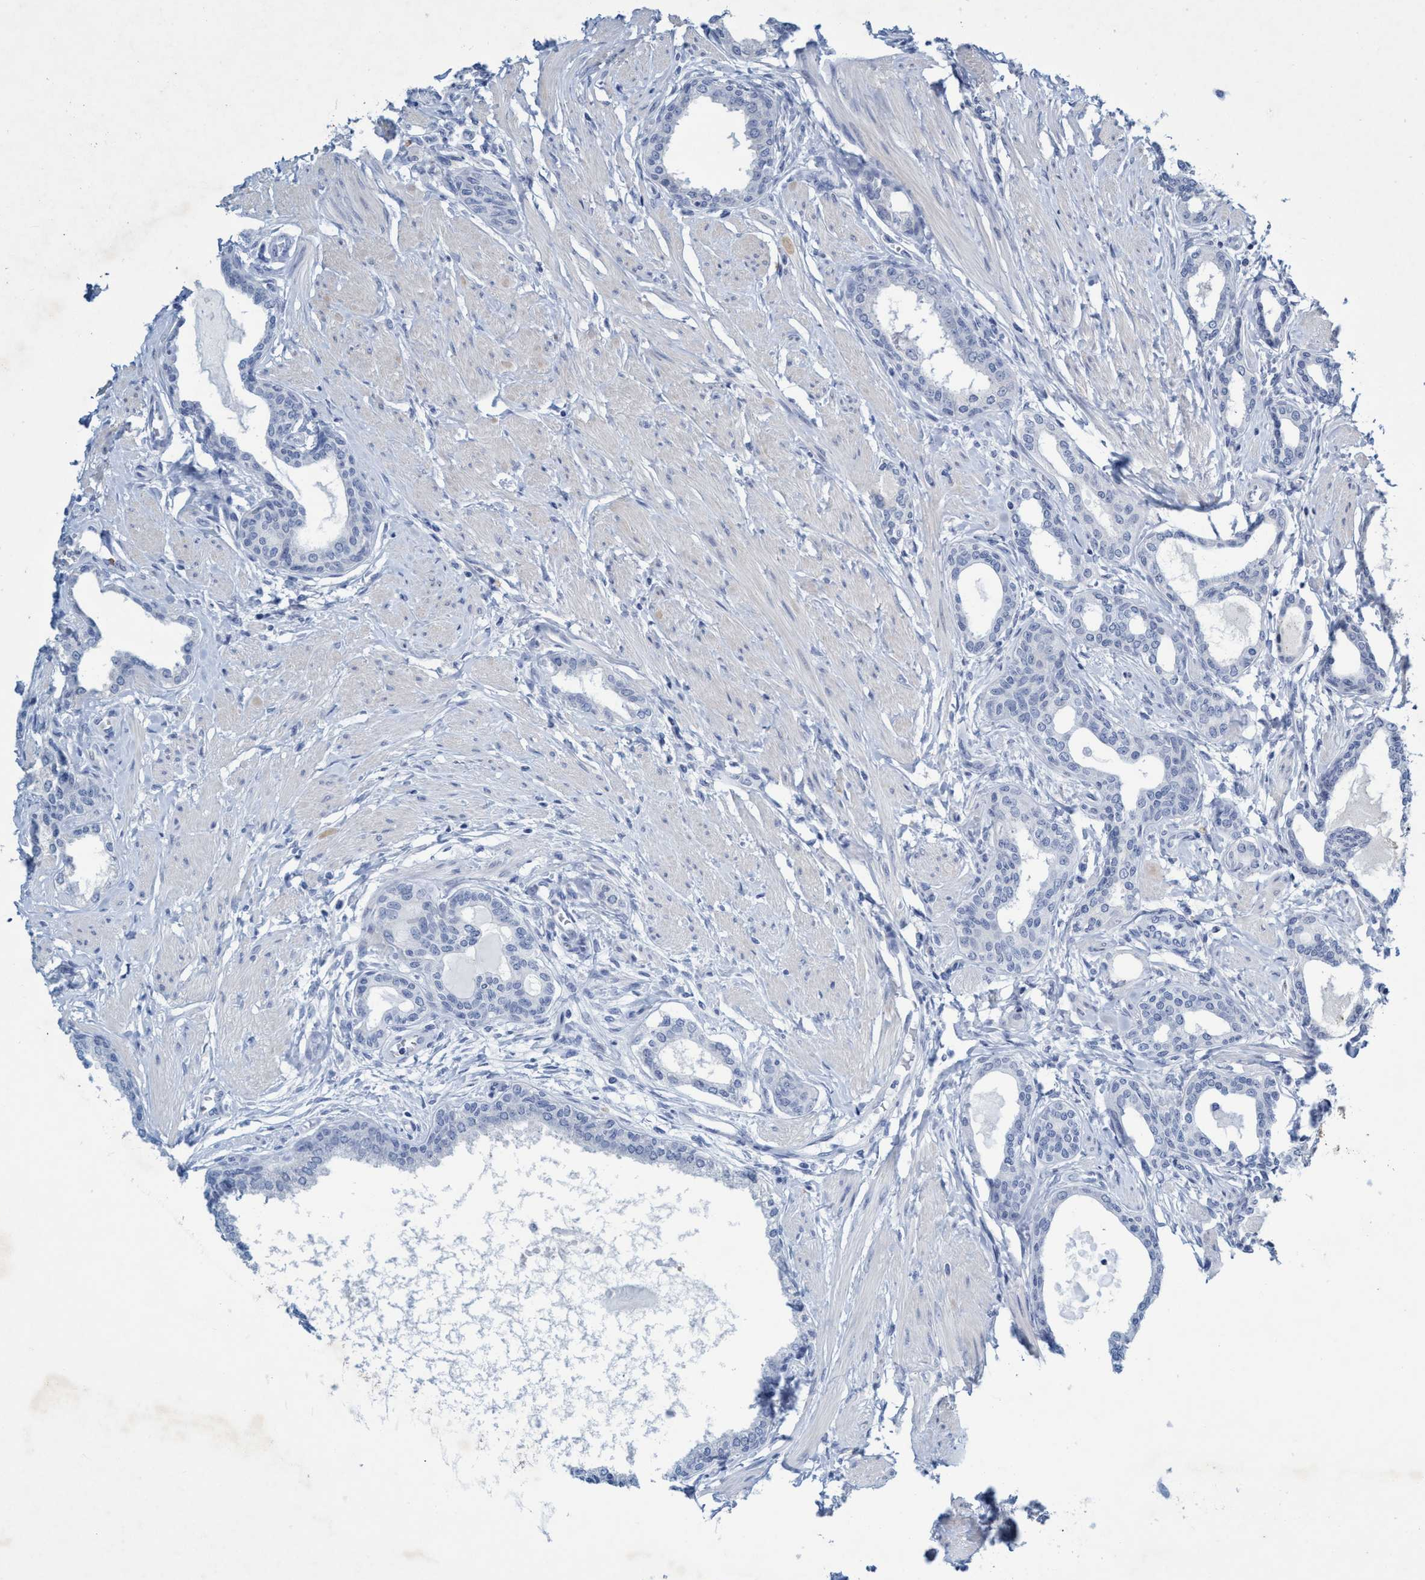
{"staining": {"intensity": "negative", "quantity": "none", "location": "none"}, "tissue": "prostate cancer", "cell_type": "Tumor cells", "image_type": "cancer", "snomed": [{"axis": "morphology", "description": "Adenocarcinoma, High grade"}, {"axis": "topography", "description": "Prostate"}], "caption": "DAB immunohistochemical staining of prostate cancer (high-grade adenocarcinoma) demonstrates no significant staining in tumor cells. The staining is performed using DAB brown chromogen with nuclei counter-stained in using hematoxylin.", "gene": "RNF208", "patient": {"sex": "male", "age": 52}}